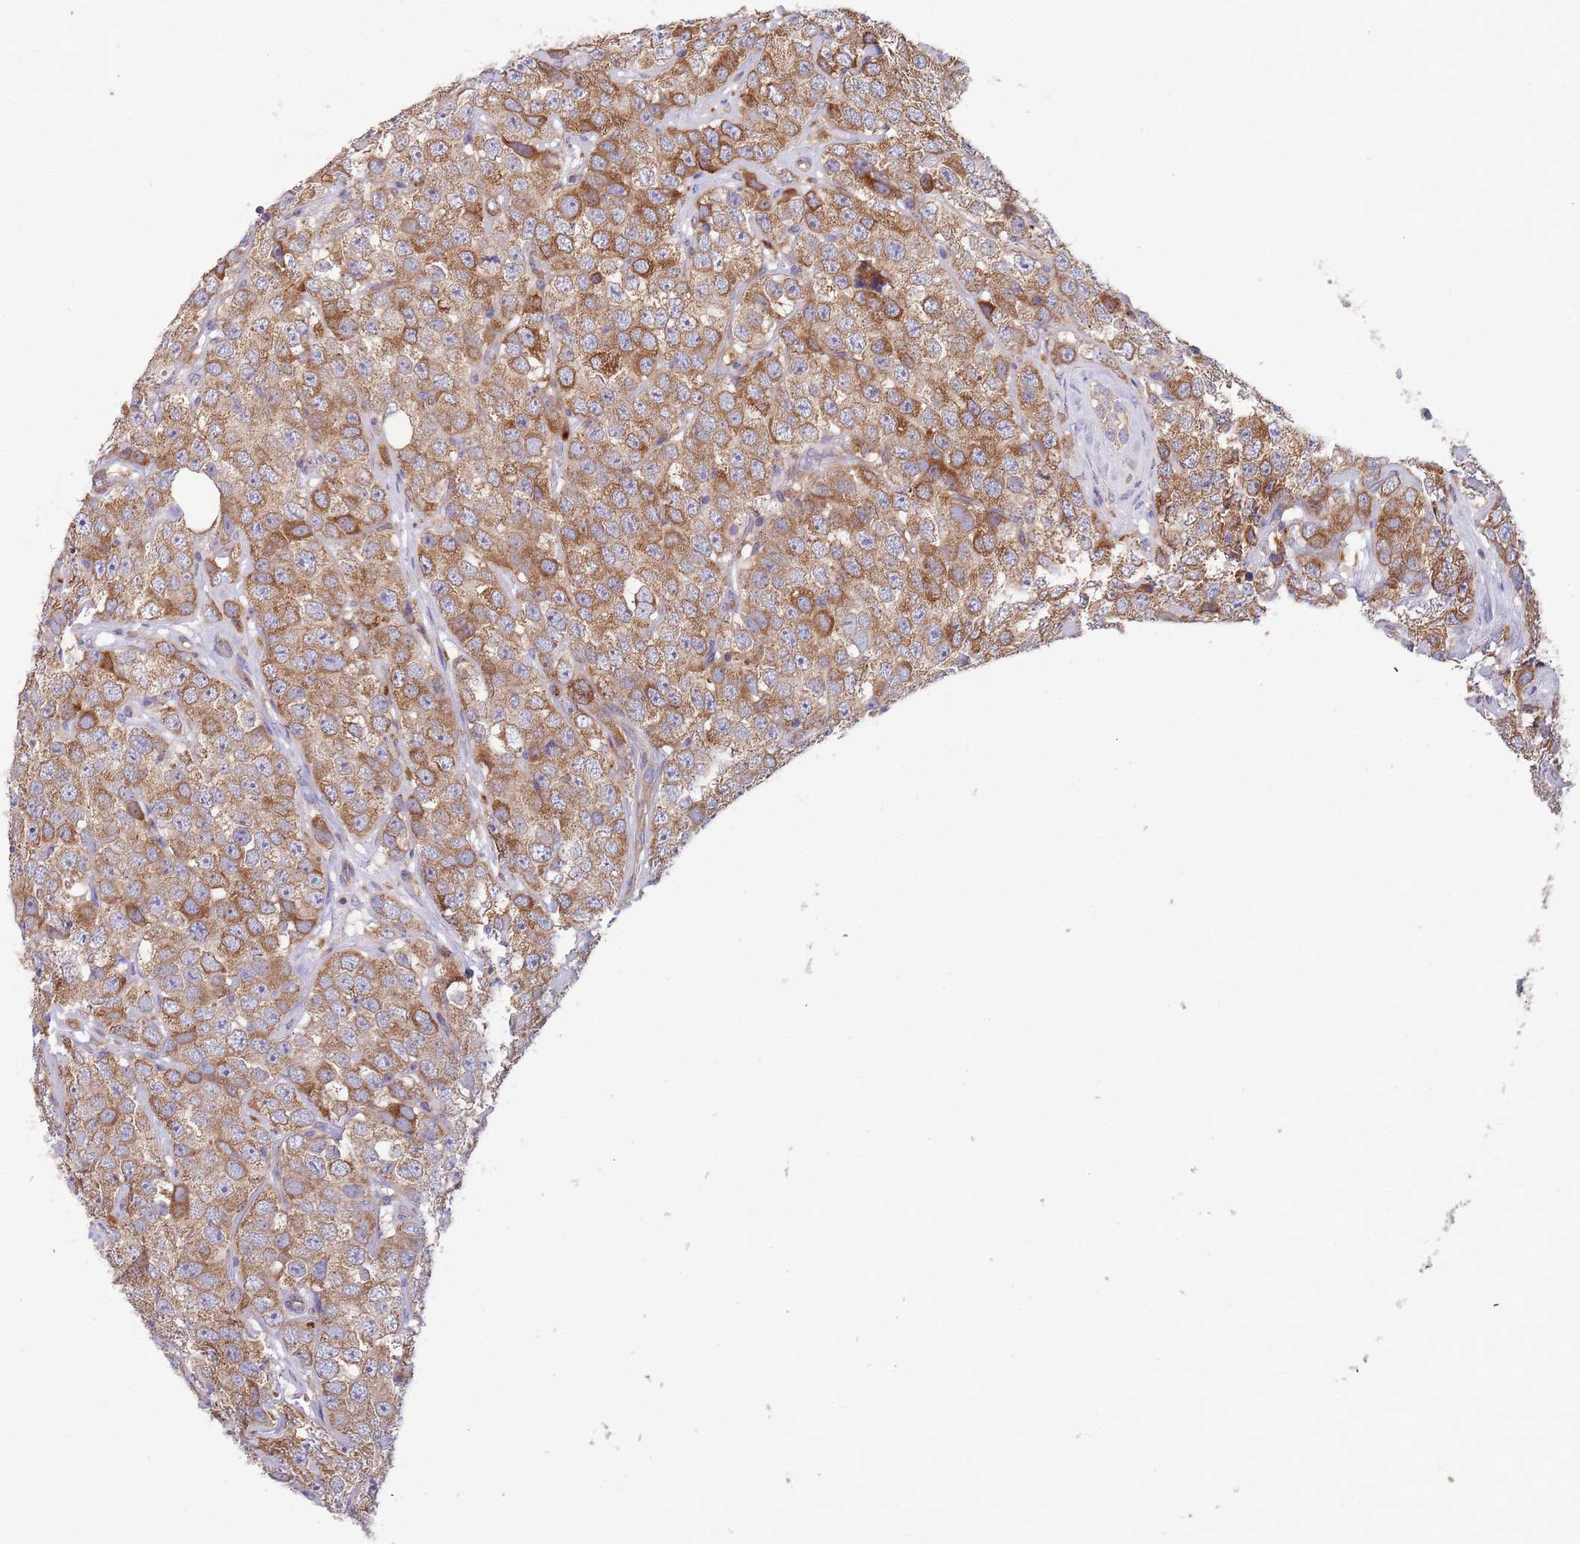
{"staining": {"intensity": "moderate", "quantity": ">75%", "location": "cytoplasmic/membranous"}, "tissue": "testis cancer", "cell_type": "Tumor cells", "image_type": "cancer", "snomed": [{"axis": "morphology", "description": "Seminoma, NOS"}, {"axis": "topography", "description": "Testis"}], "caption": "Immunohistochemistry (IHC) micrograph of testis cancer (seminoma) stained for a protein (brown), which shows medium levels of moderate cytoplasmic/membranous staining in approximately >75% of tumor cells.", "gene": "ARMCX6", "patient": {"sex": "male", "age": 28}}